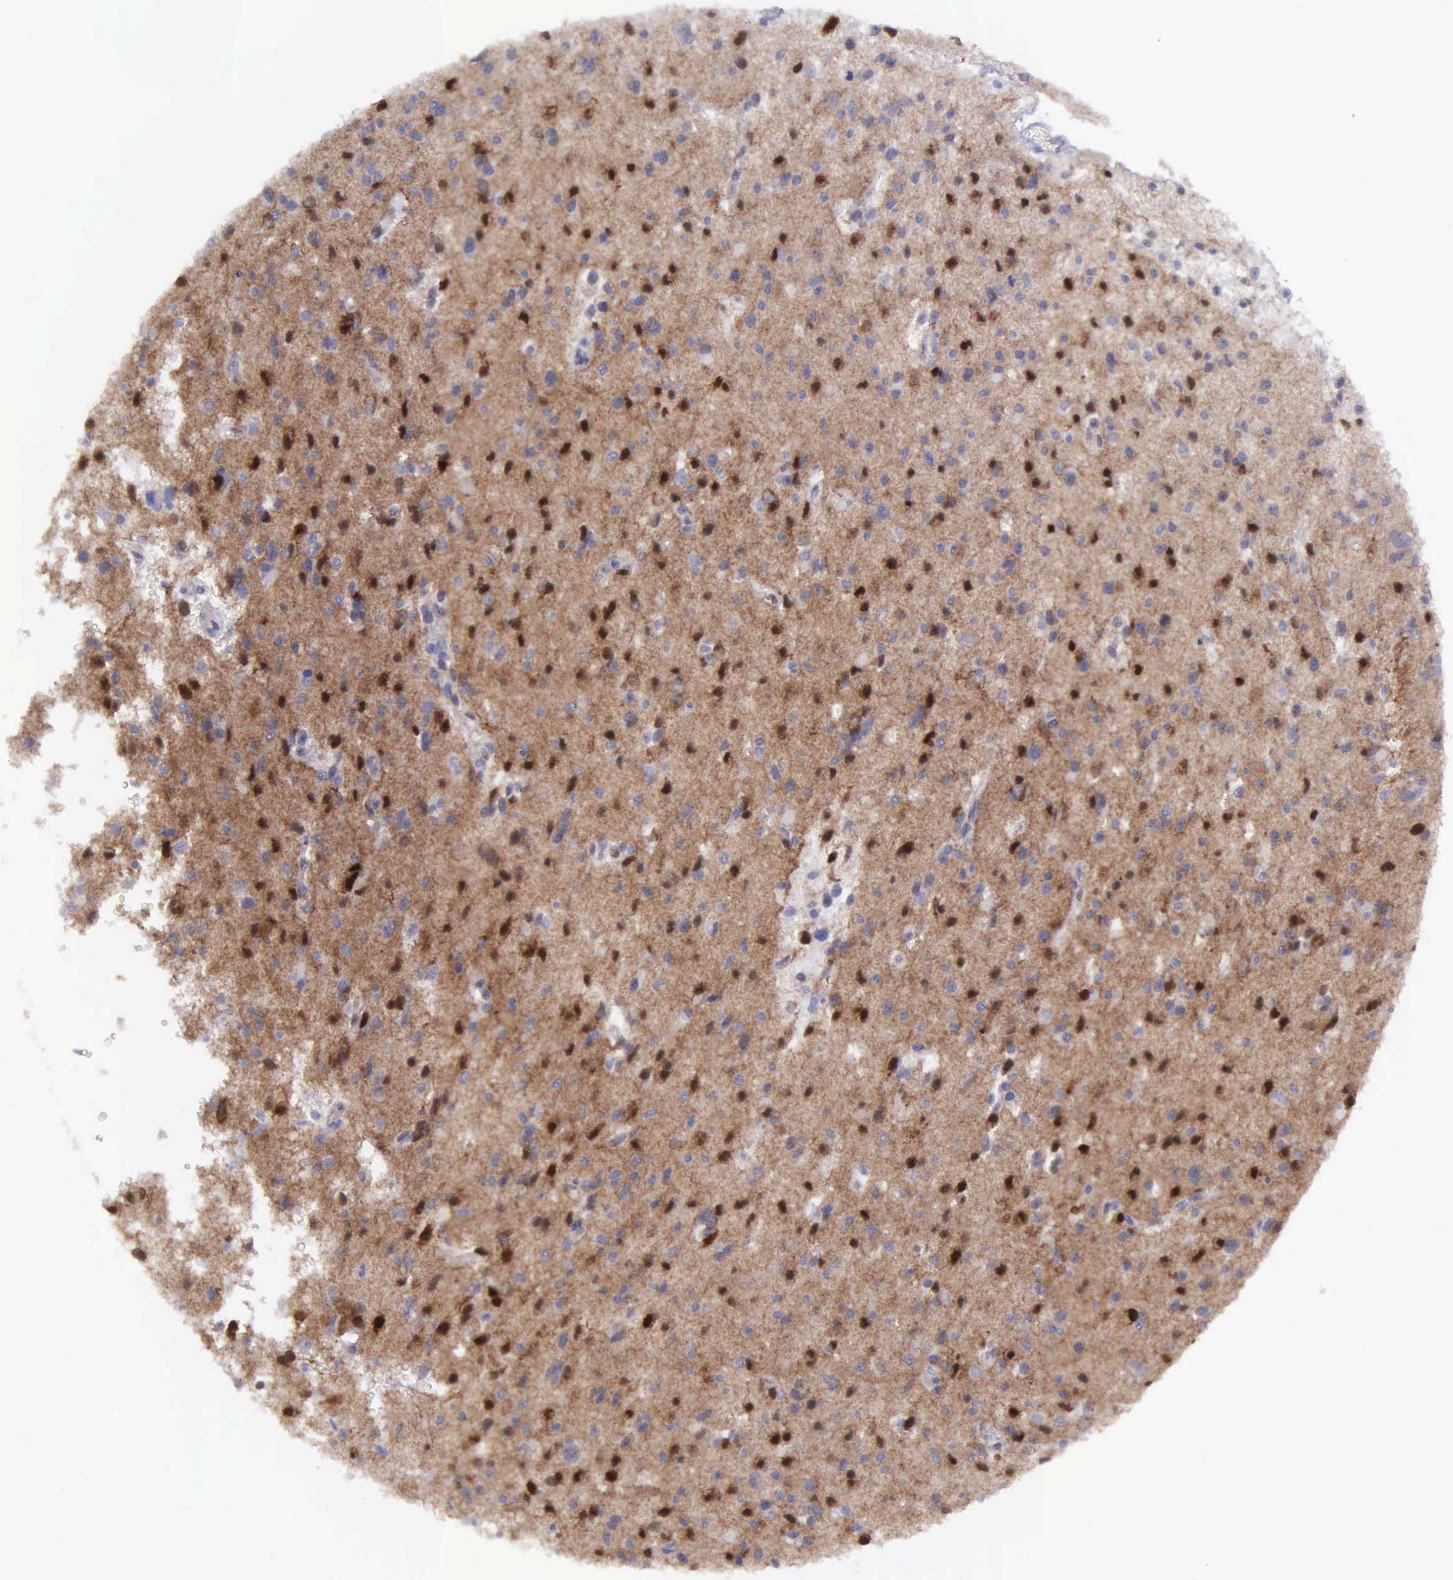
{"staining": {"intensity": "moderate", "quantity": "<25%", "location": "nuclear"}, "tissue": "glioma", "cell_type": "Tumor cells", "image_type": "cancer", "snomed": [{"axis": "morphology", "description": "Glioma, malignant, Low grade"}, {"axis": "topography", "description": "Brain"}], "caption": "This image reveals immunohistochemistry (IHC) staining of malignant low-grade glioma, with low moderate nuclear expression in approximately <25% of tumor cells.", "gene": "MICAL3", "patient": {"sex": "female", "age": 46}}